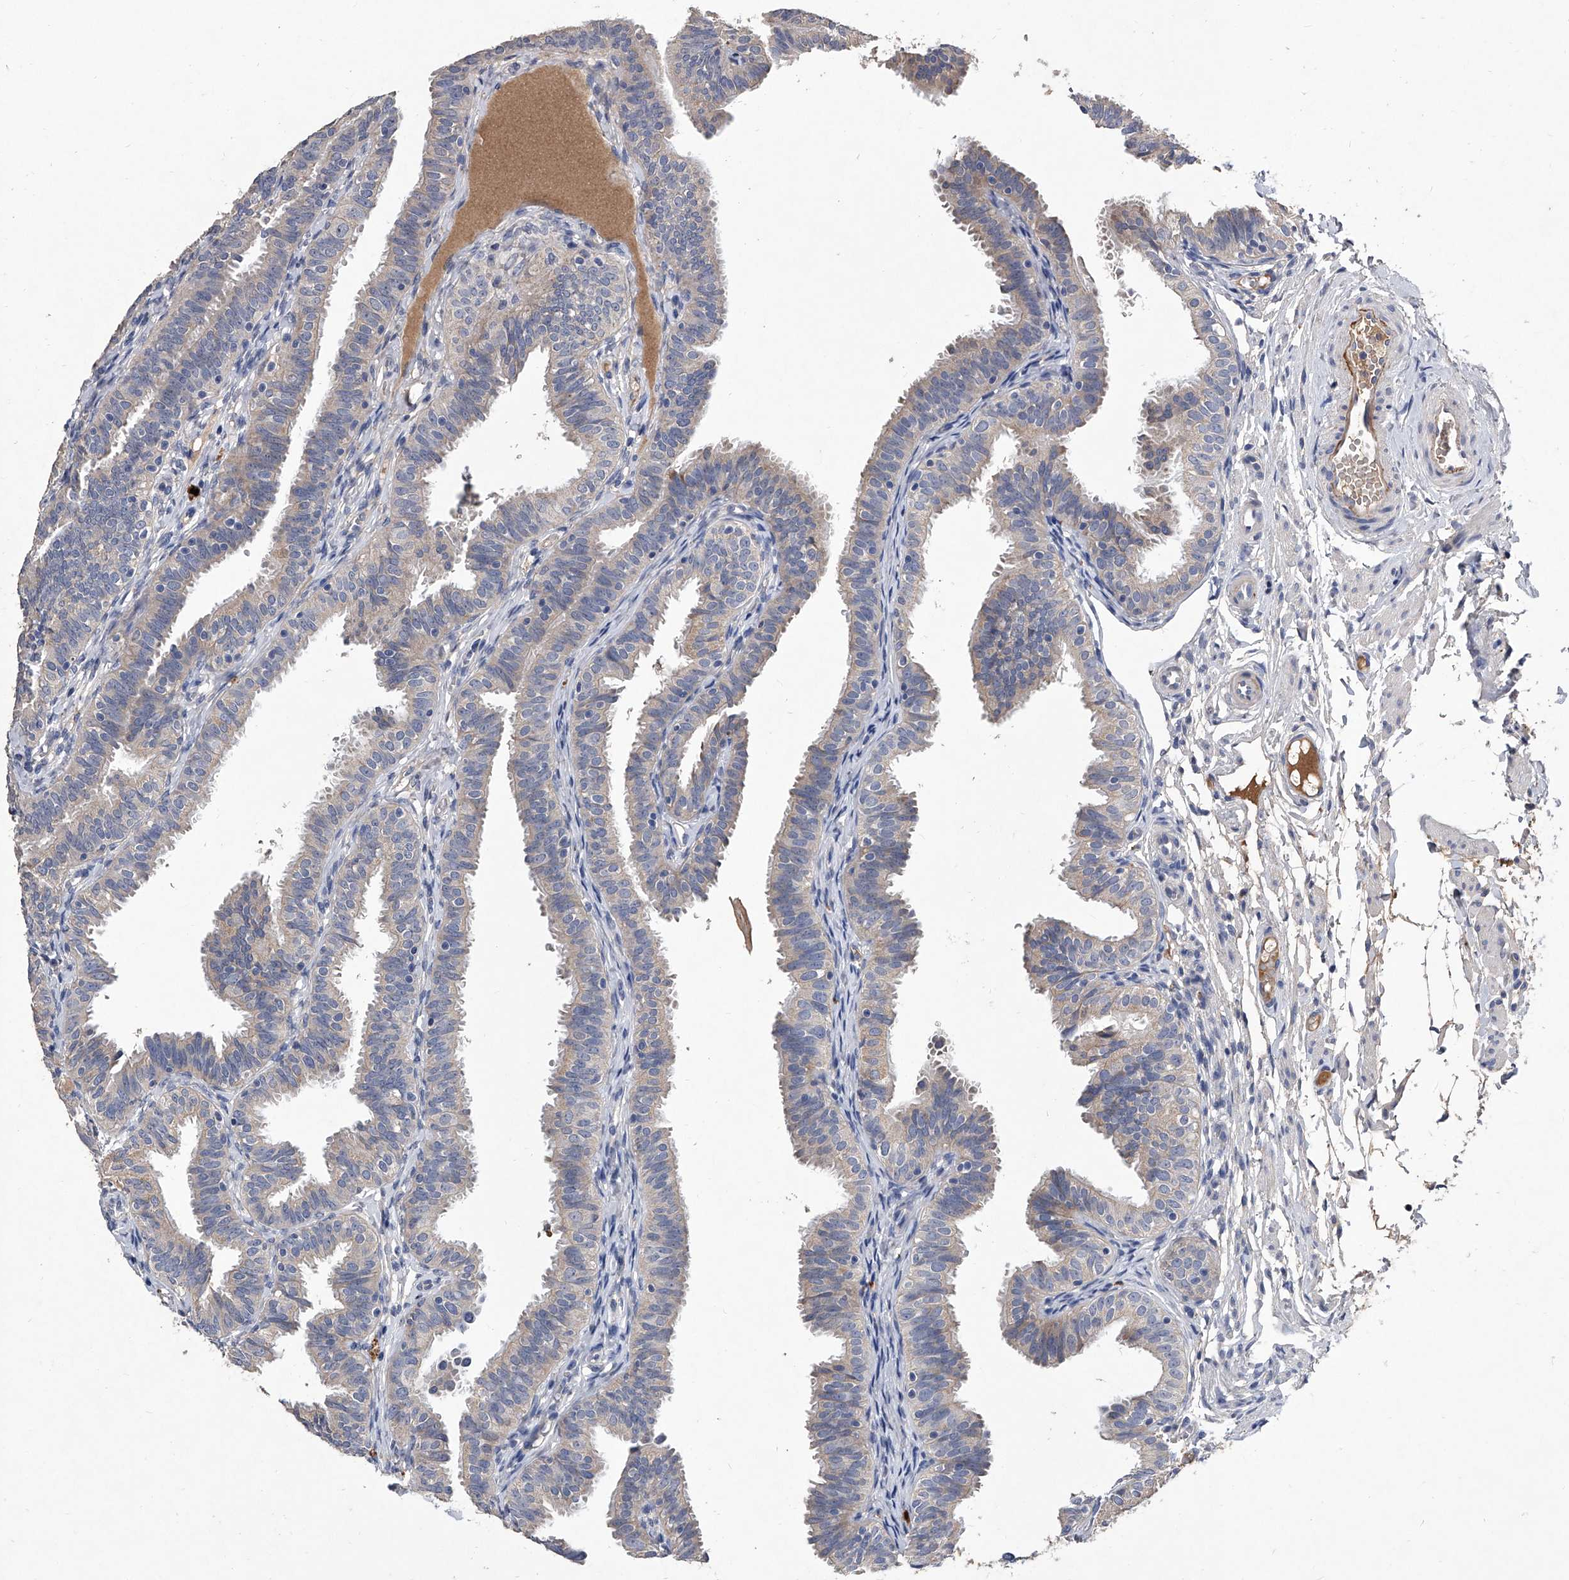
{"staining": {"intensity": "negative", "quantity": "none", "location": "none"}, "tissue": "fallopian tube", "cell_type": "Glandular cells", "image_type": "normal", "snomed": [{"axis": "morphology", "description": "Normal tissue, NOS"}, {"axis": "topography", "description": "Fallopian tube"}], "caption": "DAB (3,3'-diaminobenzidine) immunohistochemical staining of normal human fallopian tube reveals no significant expression in glandular cells. (DAB immunohistochemistry (IHC), high magnification).", "gene": "C5", "patient": {"sex": "female", "age": 35}}